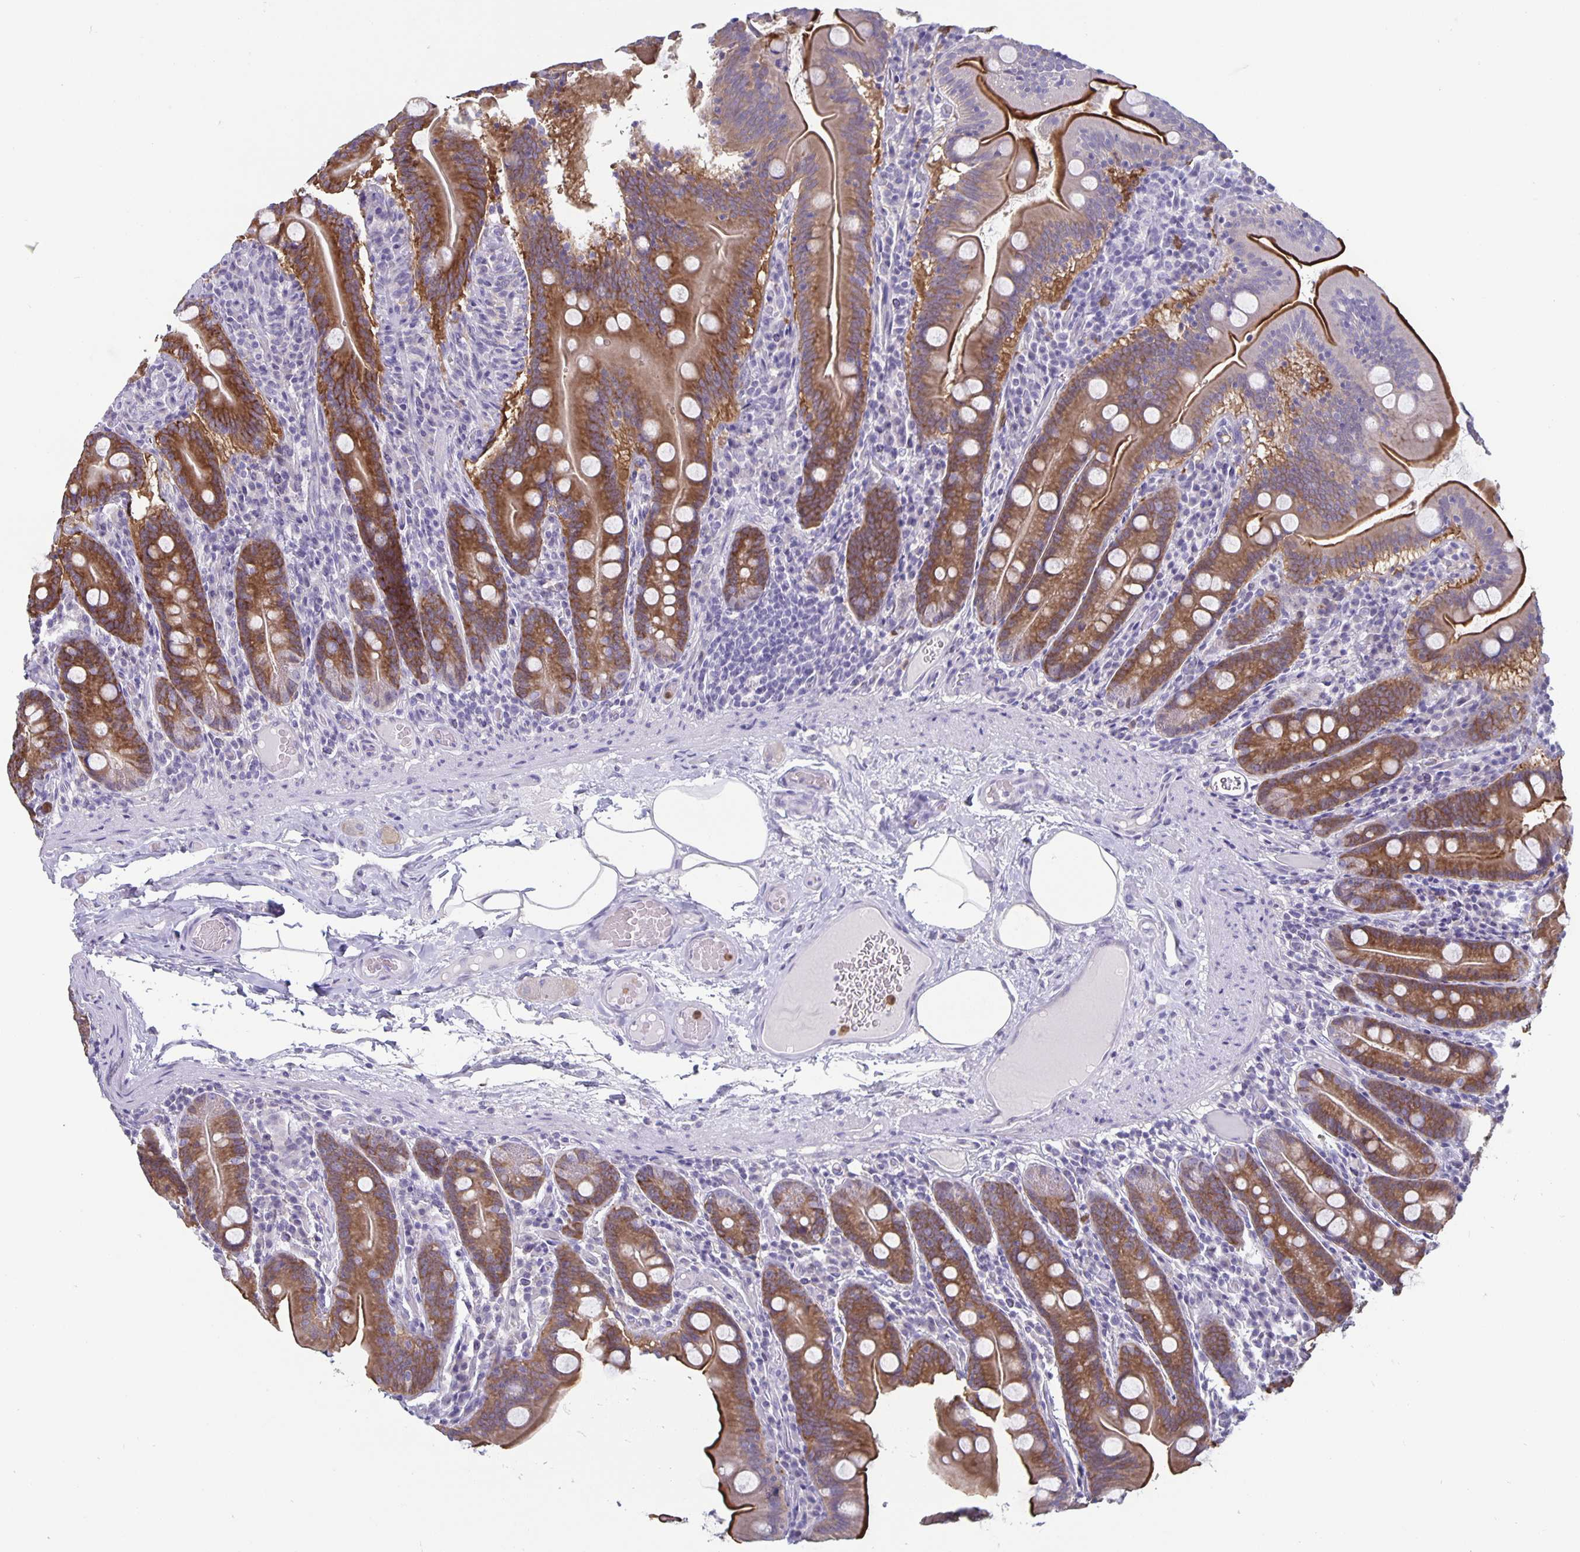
{"staining": {"intensity": "moderate", "quantity": ">75%", "location": "cytoplasmic/membranous"}, "tissue": "small intestine", "cell_type": "Glandular cells", "image_type": "normal", "snomed": [{"axis": "morphology", "description": "Normal tissue, NOS"}, {"axis": "topography", "description": "Small intestine"}], "caption": "About >75% of glandular cells in unremarkable human small intestine reveal moderate cytoplasmic/membranous protein positivity as visualized by brown immunohistochemical staining.", "gene": "PLCB3", "patient": {"sex": "male", "age": 37}}